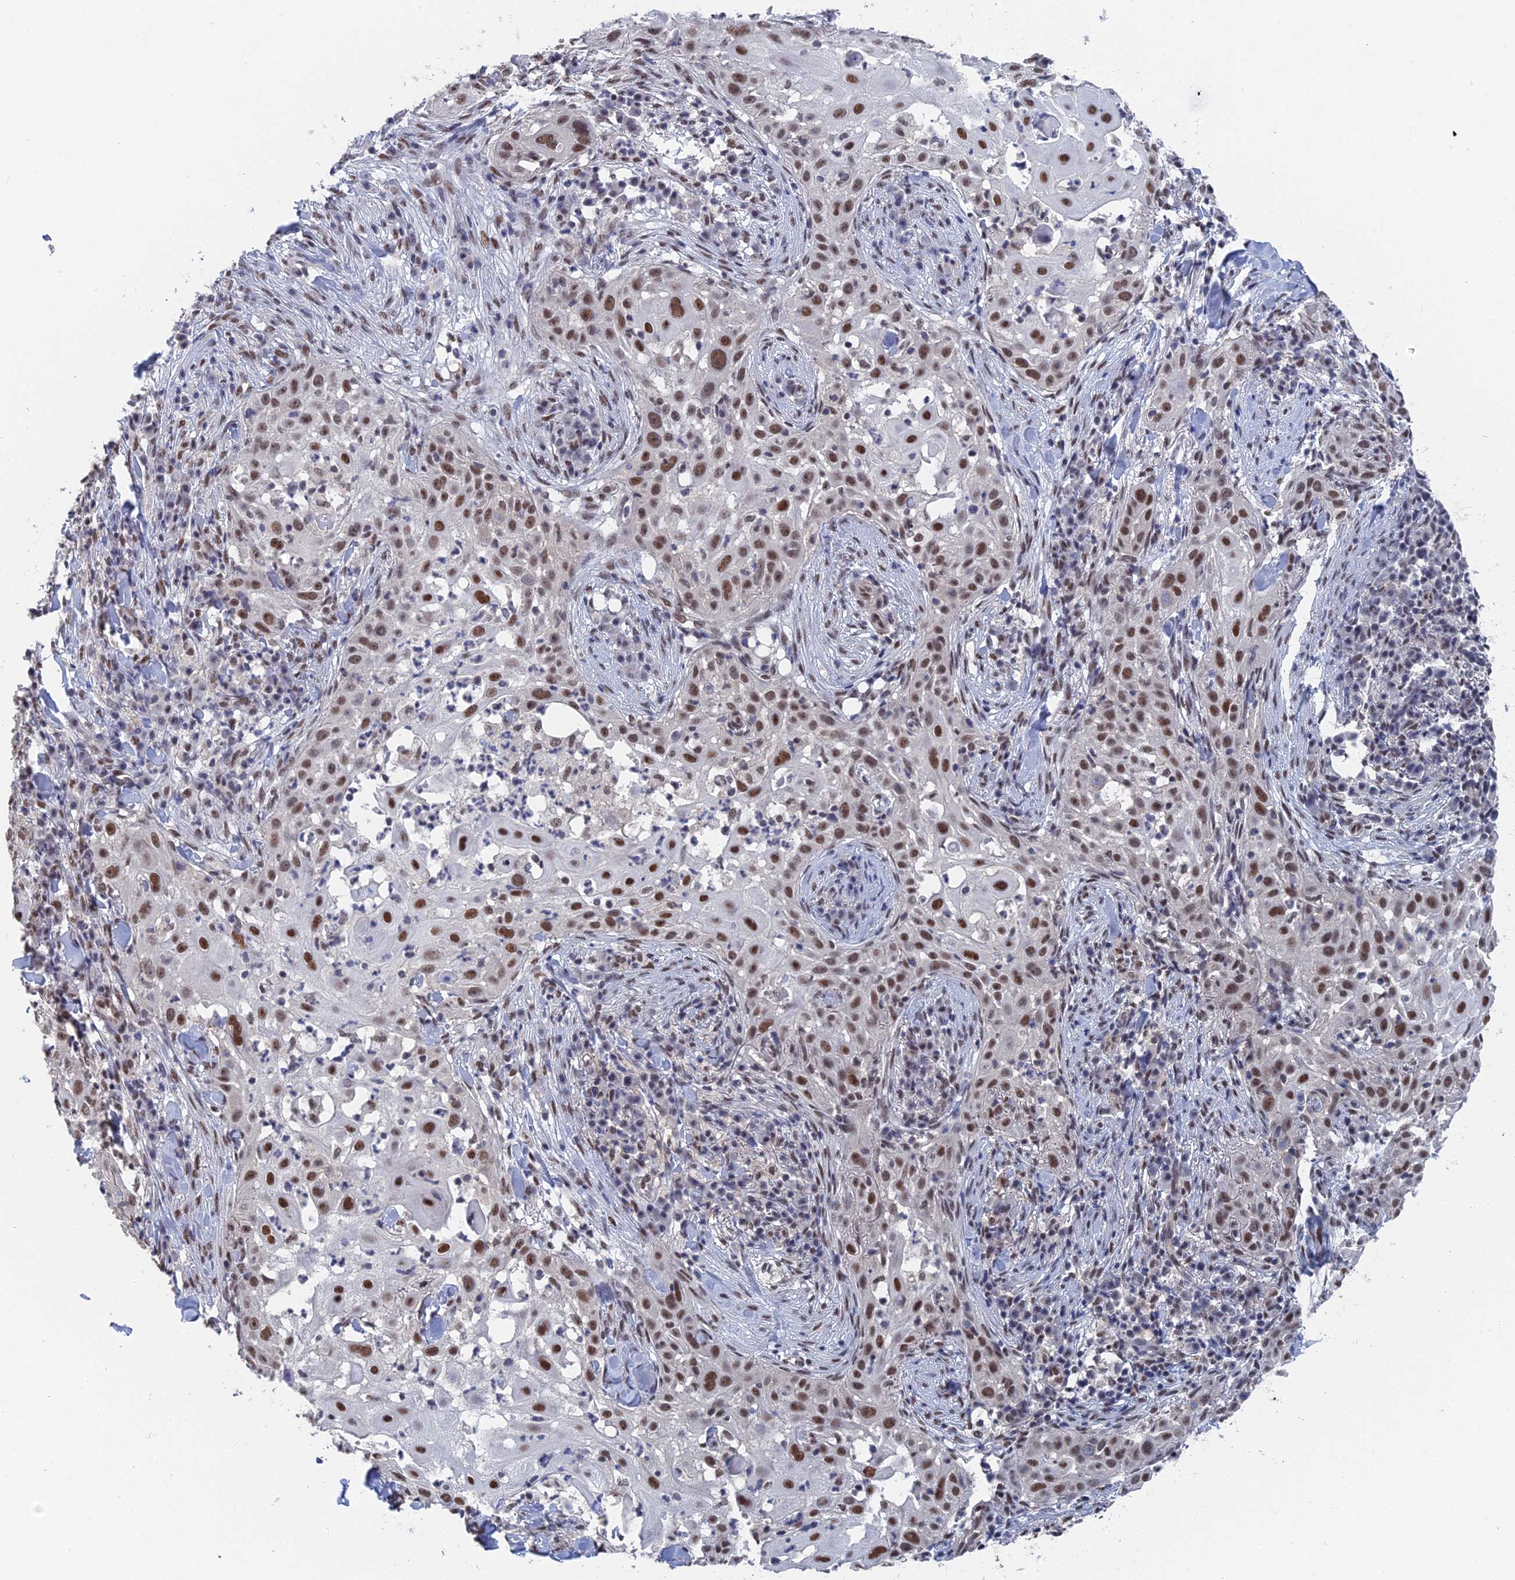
{"staining": {"intensity": "moderate", "quantity": "25%-75%", "location": "nuclear"}, "tissue": "skin cancer", "cell_type": "Tumor cells", "image_type": "cancer", "snomed": [{"axis": "morphology", "description": "Squamous cell carcinoma, NOS"}, {"axis": "topography", "description": "Skin"}], "caption": "Protein positivity by immunohistochemistry displays moderate nuclear positivity in about 25%-75% of tumor cells in skin squamous cell carcinoma. The staining was performed using DAB (3,3'-diaminobenzidine) to visualize the protein expression in brown, while the nuclei were stained in blue with hematoxylin (Magnification: 20x).", "gene": "TSSC4", "patient": {"sex": "female", "age": 44}}